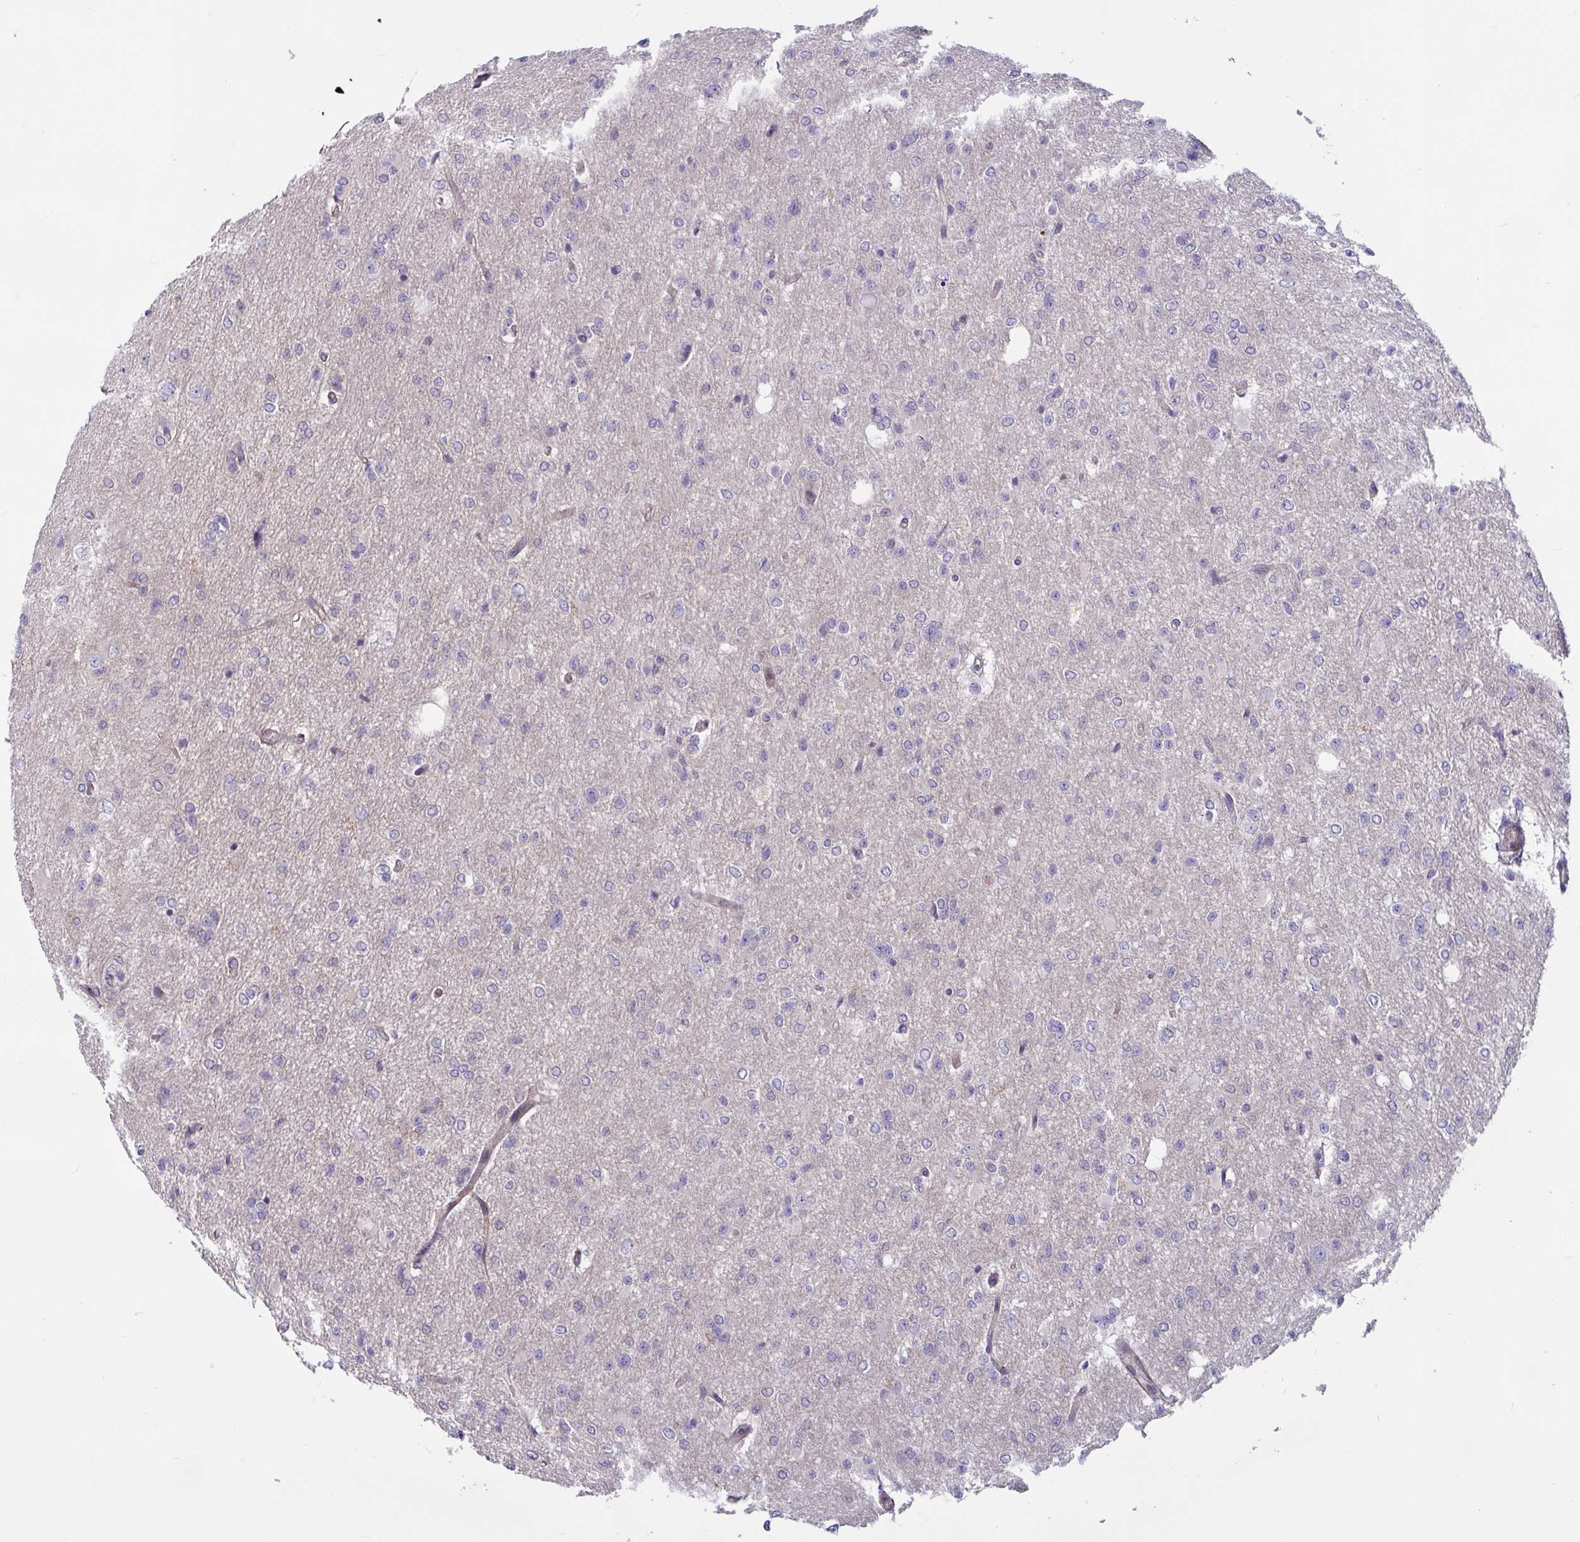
{"staining": {"intensity": "negative", "quantity": "none", "location": "none"}, "tissue": "glioma", "cell_type": "Tumor cells", "image_type": "cancer", "snomed": [{"axis": "morphology", "description": "Glioma, malignant, Low grade"}, {"axis": "topography", "description": "Brain"}], "caption": "IHC image of glioma stained for a protein (brown), which displays no staining in tumor cells. (Brightfield microscopy of DAB immunohistochemistry at high magnification).", "gene": "TANK", "patient": {"sex": "male", "age": 26}}